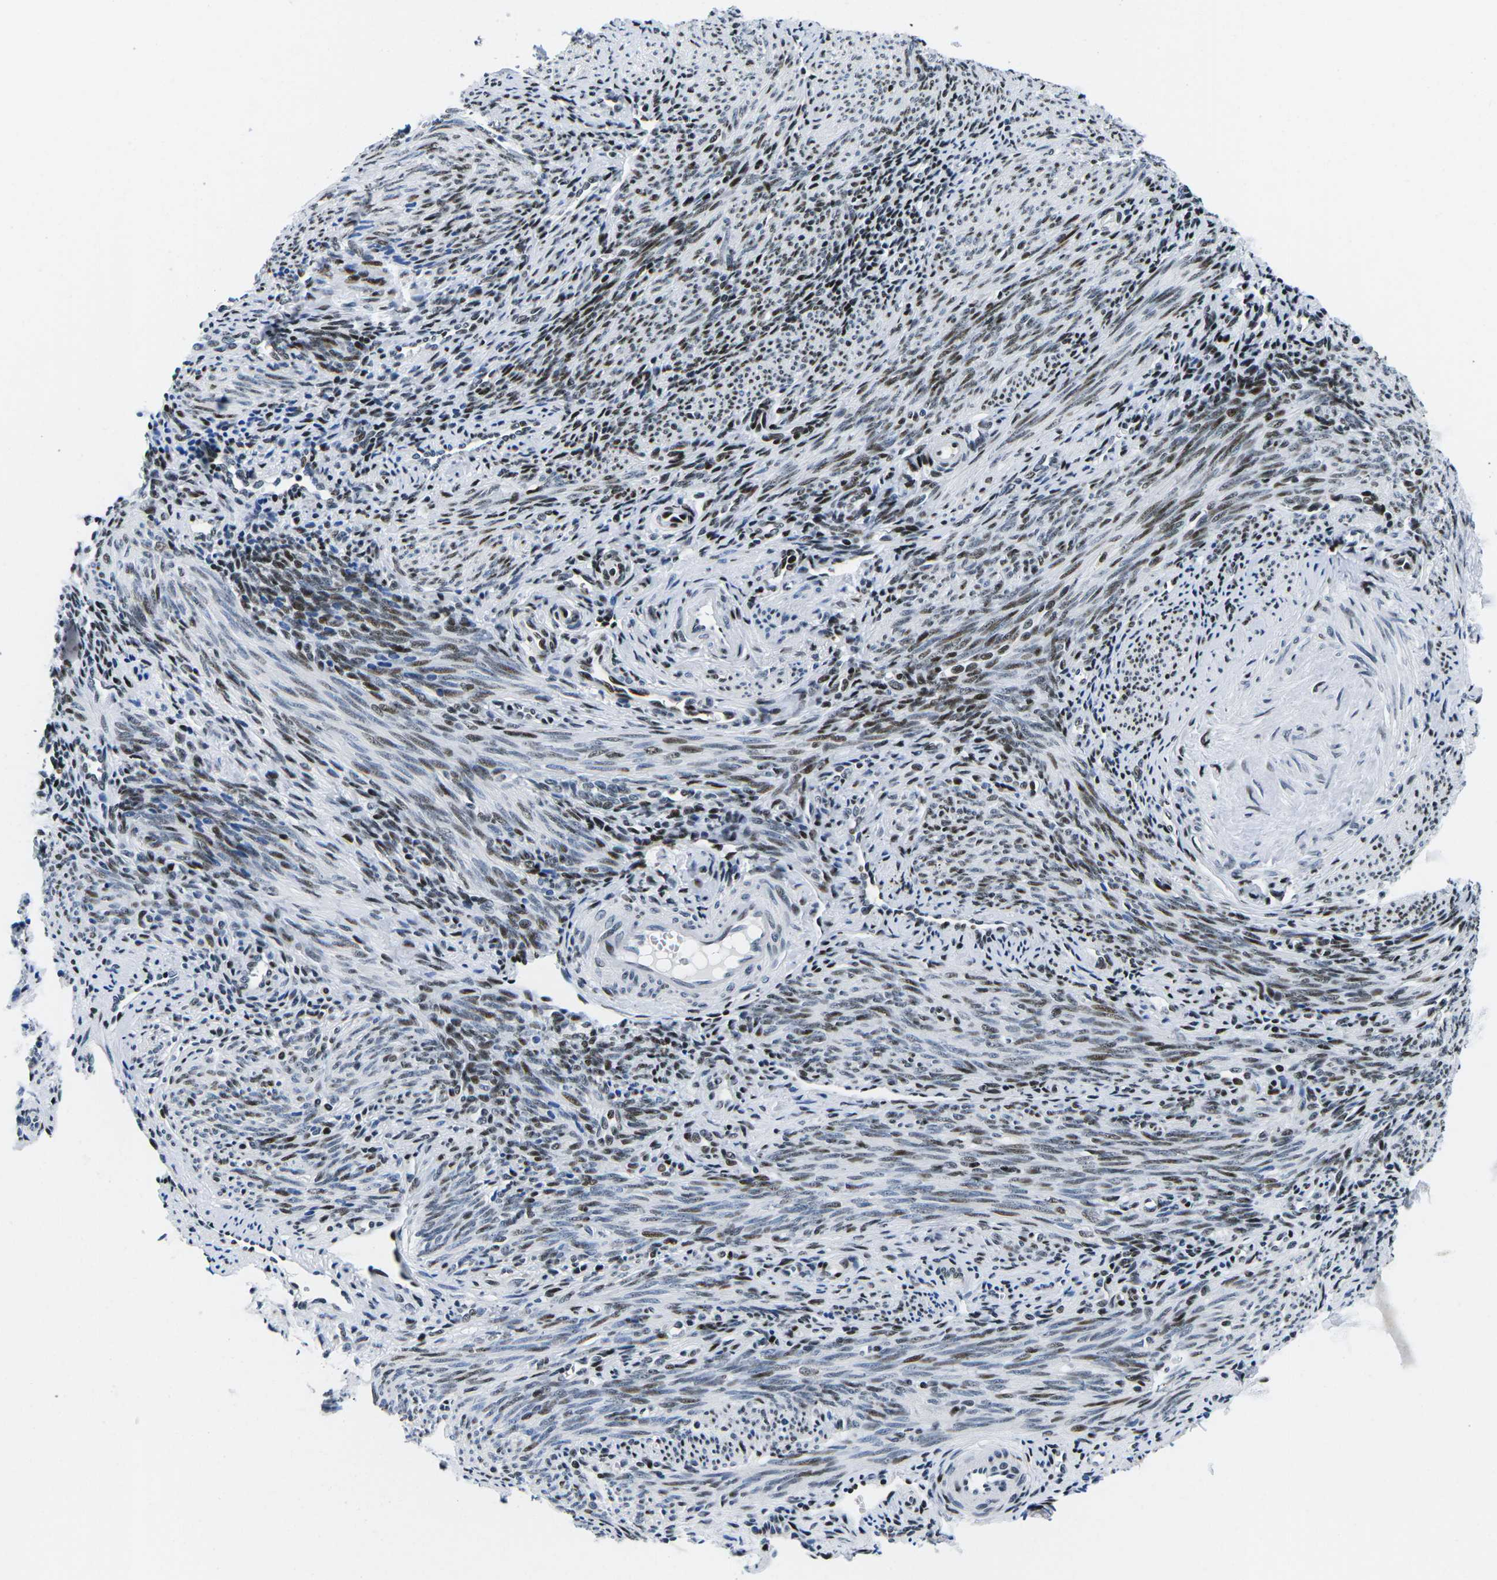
{"staining": {"intensity": "moderate", "quantity": "<25%", "location": "nuclear"}, "tissue": "endometrium", "cell_type": "Cells in endometrial stroma", "image_type": "normal", "snomed": [{"axis": "morphology", "description": "Normal tissue, NOS"}, {"axis": "topography", "description": "Endometrium"}], "caption": "An immunohistochemistry histopathology image of normal tissue is shown. Protein staining in brown highlights moderate nuclear positivity in endometrium within cells in endometrial stroma.", "gene": "ATF1", "patient": {"sex": "female", "age": 50}}